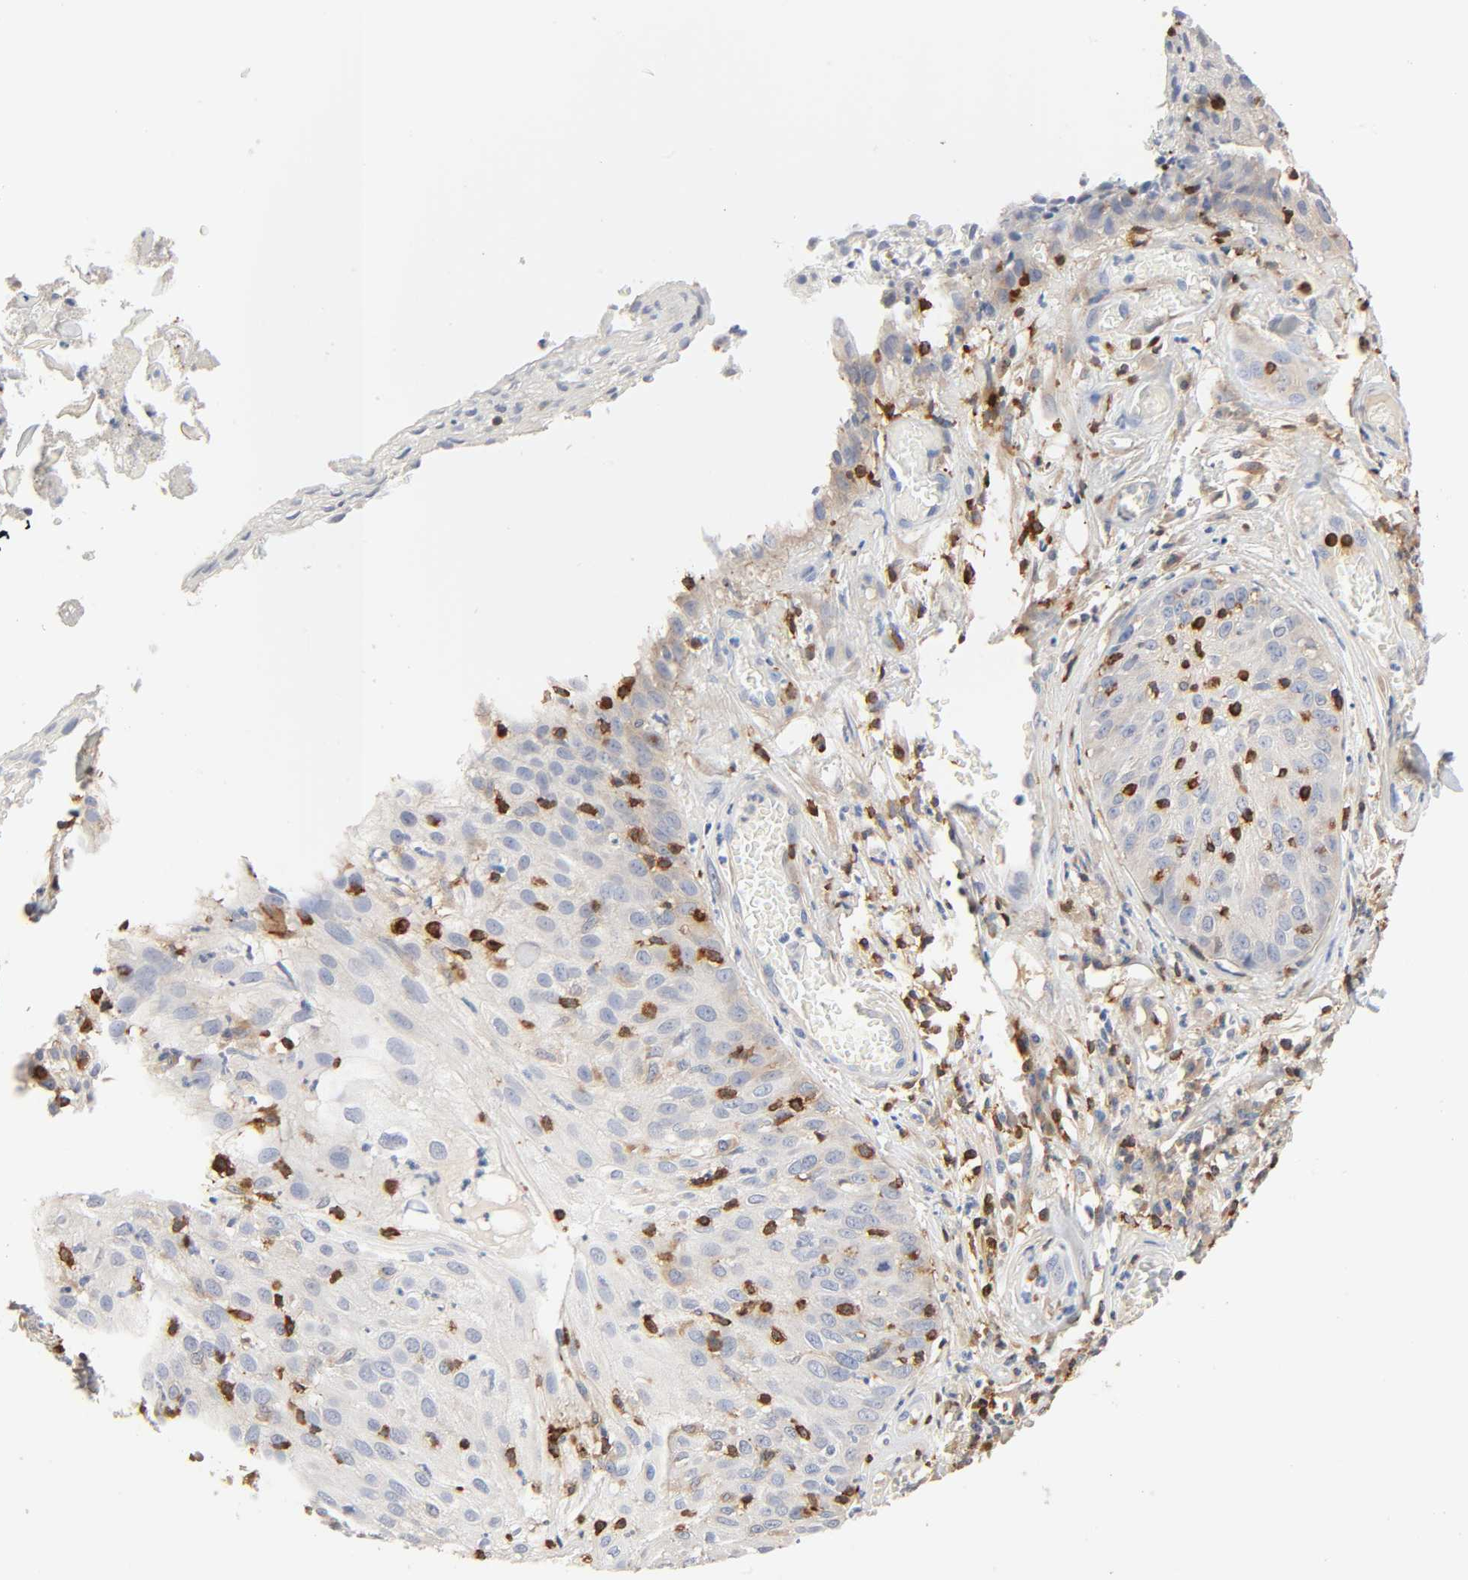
{"staining": {"intensity": "moderate", "quantity": "<25%", "location": "cytoplasmic/membranous"}, "tissue": "skin cancer", "cell_type": "Tumor cells", "image_type": "cancer", "snomed": [{"axis": "morphology", "description": "Squamous cell carcinoma, NOS"}, {"axis": "topography", "description": "Skin"}], "caption": "Human skin cancer stained with a protein marker shows moderate staining in tumor cells.", "gene": "BIN1", "patient": {"sex": "male", "age": 65}}